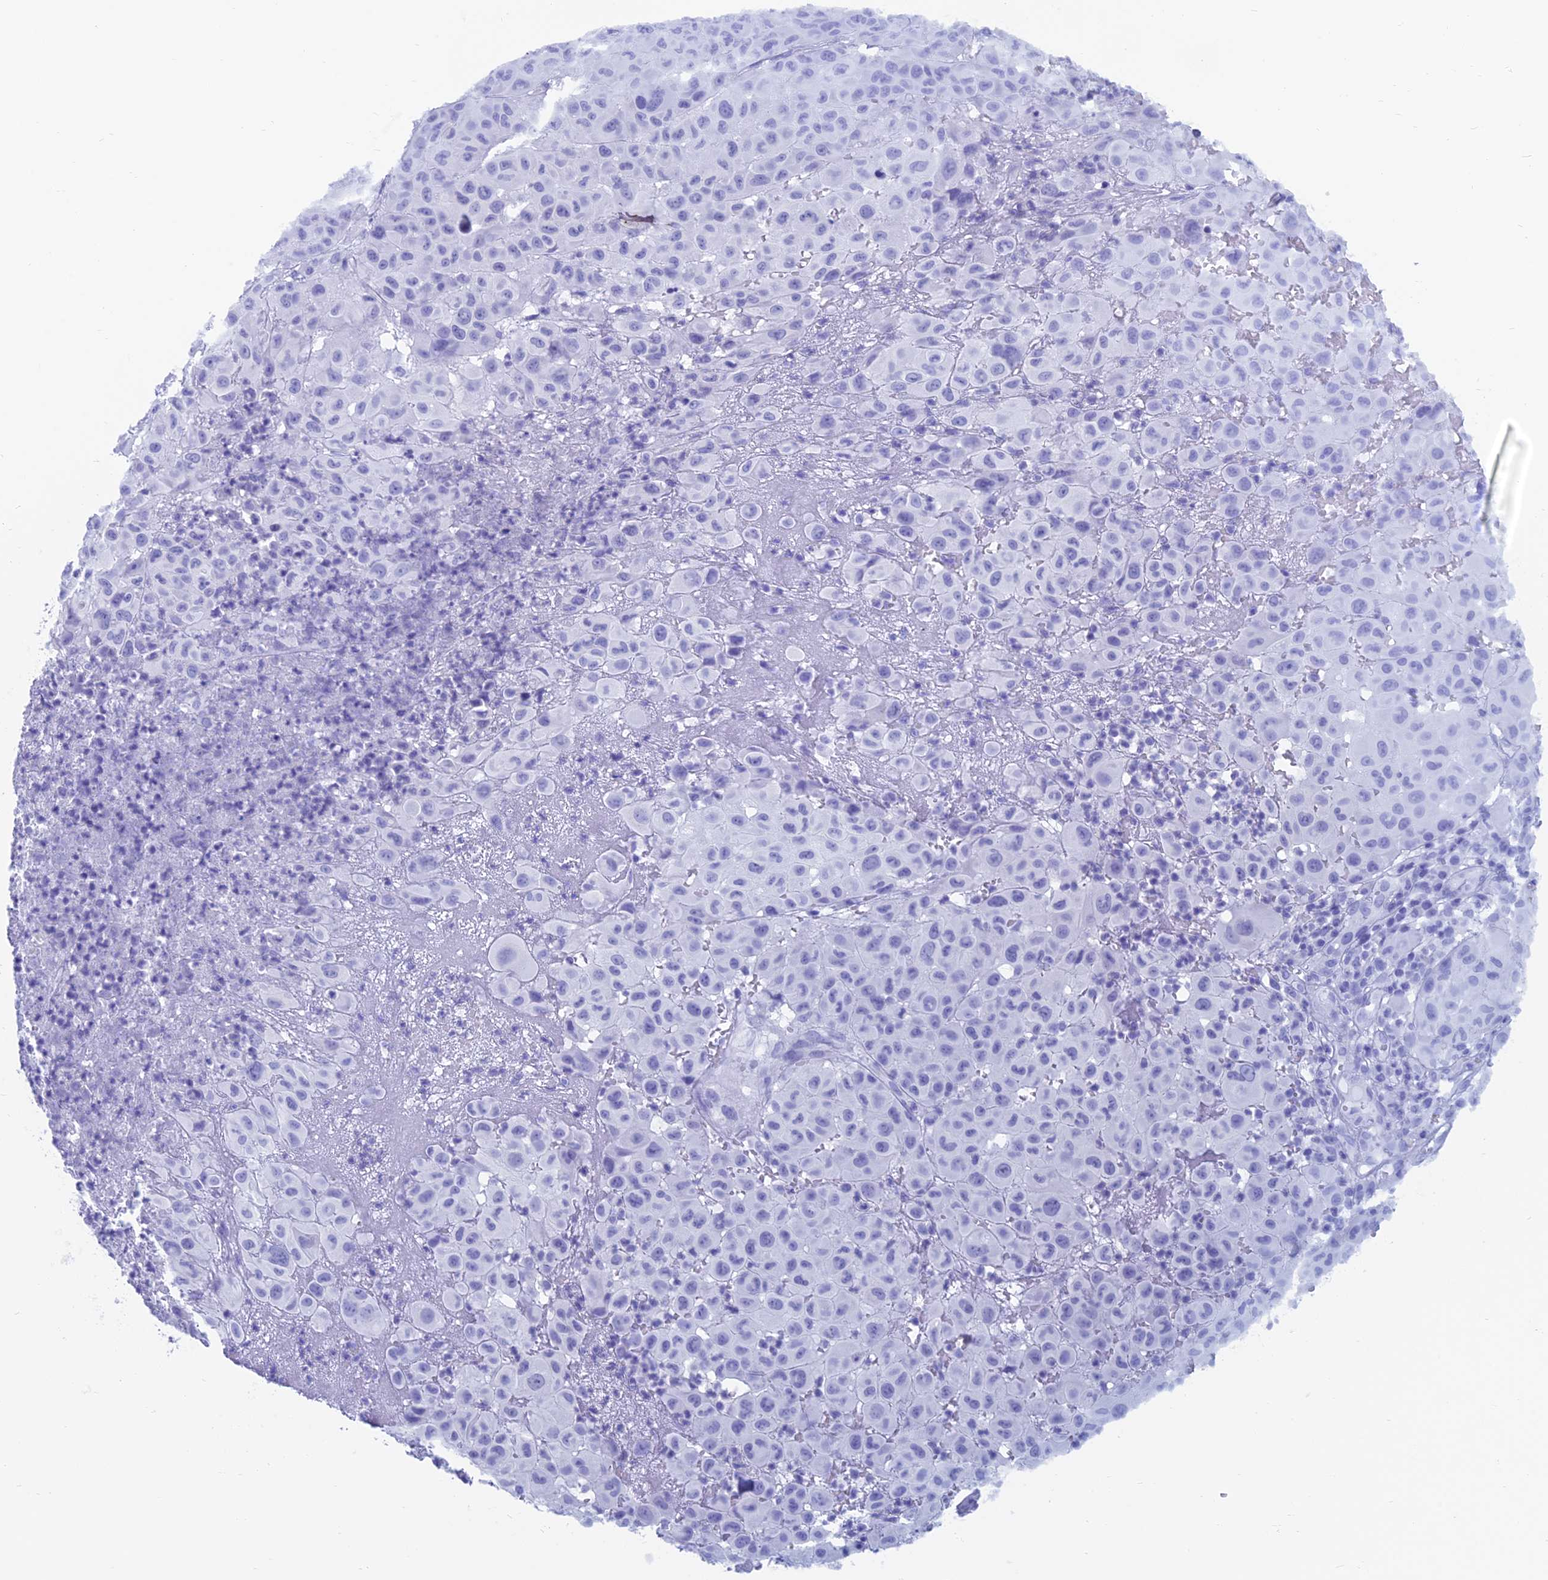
{"staining": {"intensity": "negative", "quantity": "none", "location": "none"}, "tissue": "melanoma", "cell_type": "Tumor cells", "image_type": "cancer", "snomed": [{"axis": "morphology", "description": "Malignant melanoma, NOS"}, {"axis": "topography", "description": "Skin"}], "caption": "Tumor cells are negative for brown protein staining in malignant melanoma.", "gene": "CAPS", "patient": {"sex": "male", "age": 73}}